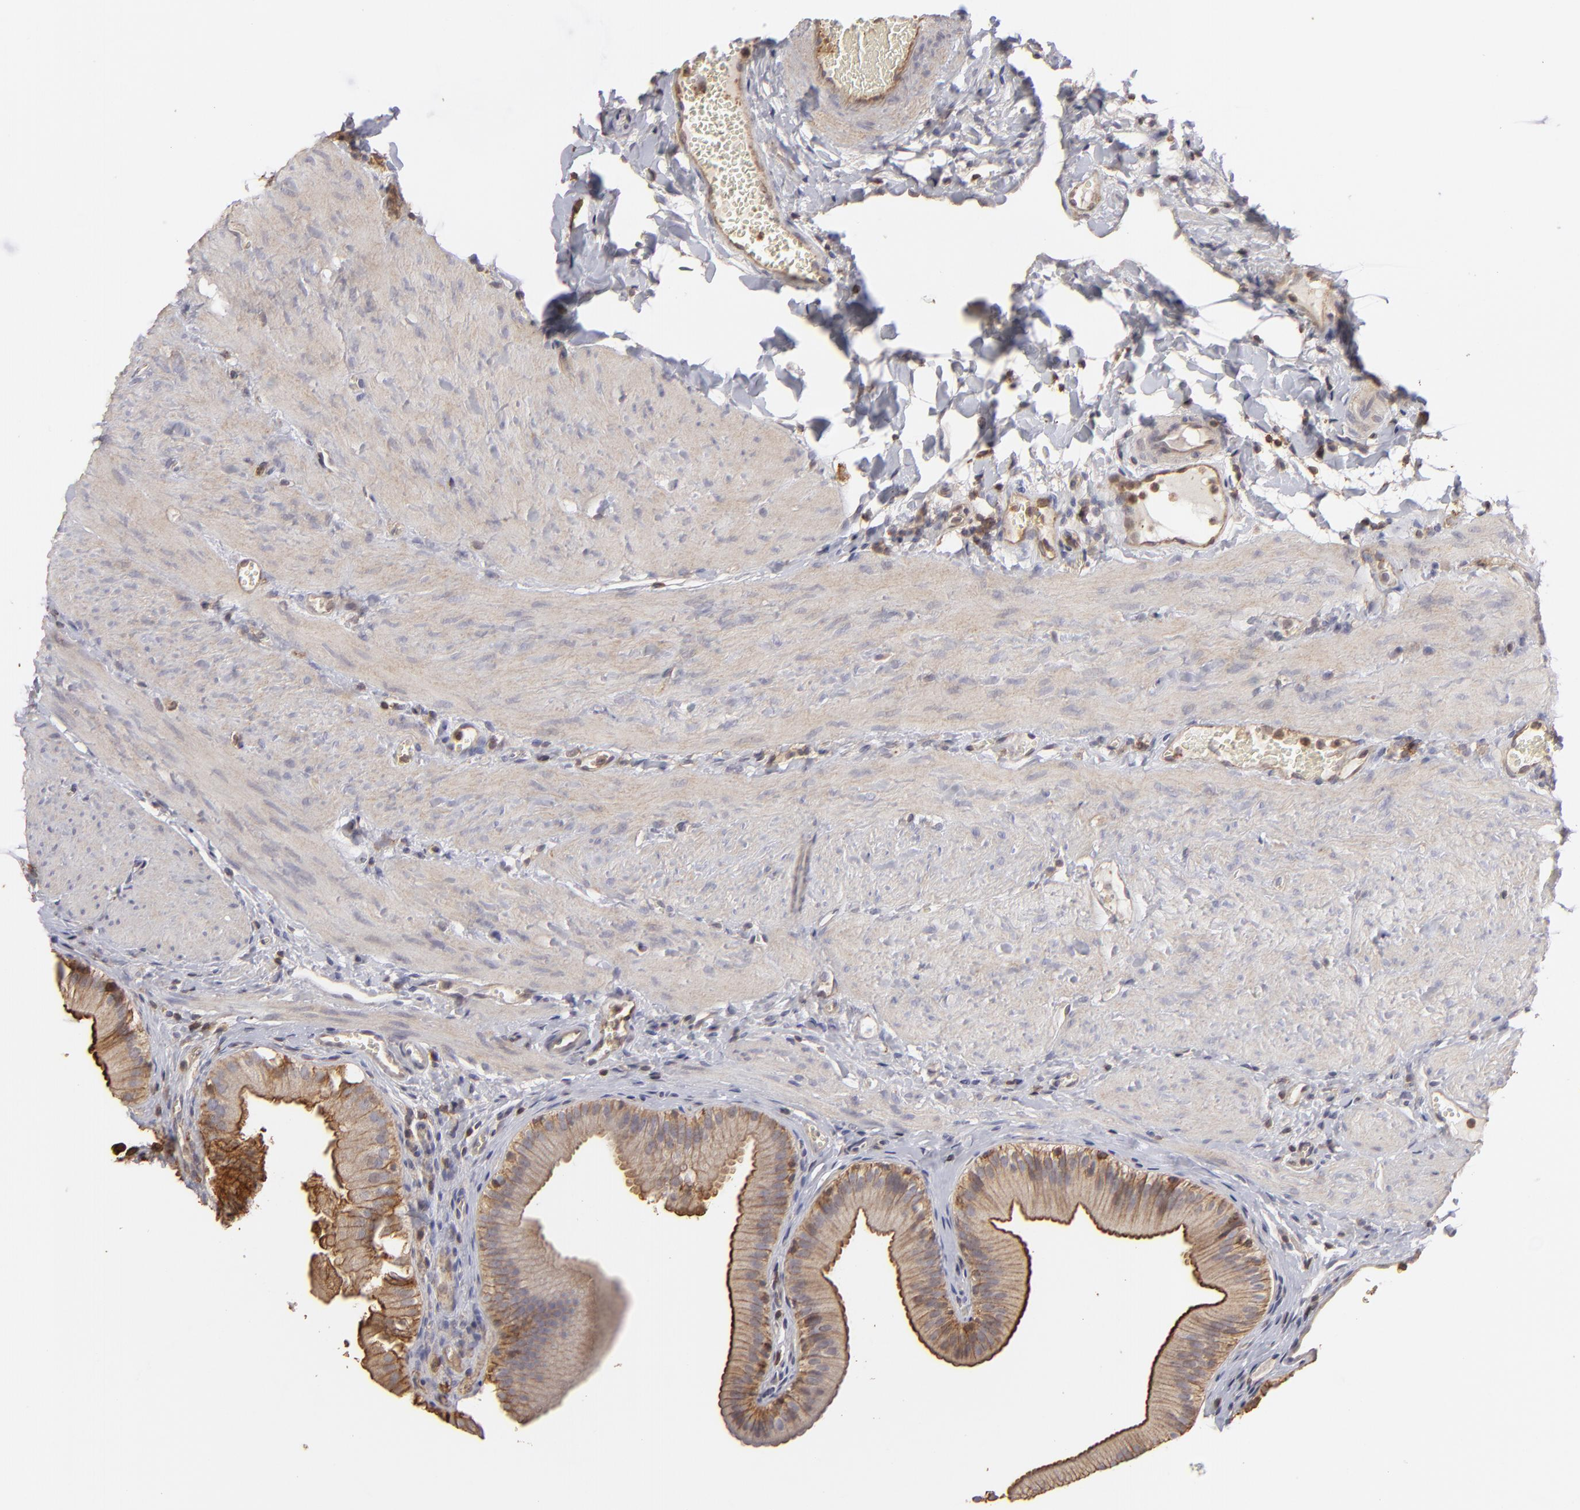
{"staining": {"intensity": "moderate", "quantity": ">75%", "location": "cytoplasmic/membranous"}, "tissue": "gallbladder", "cell_type": "Glandular cells", "image_type": "normal", "snomed": [{"axis": "morphology", "description": "Normal tissue, NOS"}, {"axis": "topography", "description": "Gallbladder"}], "caption": "Immunohistochemistry (IHC) micrograph of unremarkable human gallbladder stained for a protein (brown), which reveals medium levels of moderate cytoplasmic/membranous staining in approximately >75% of glandular cells.", "gene": "ACTB", "patient": {"sex": "female", "age": 24}}